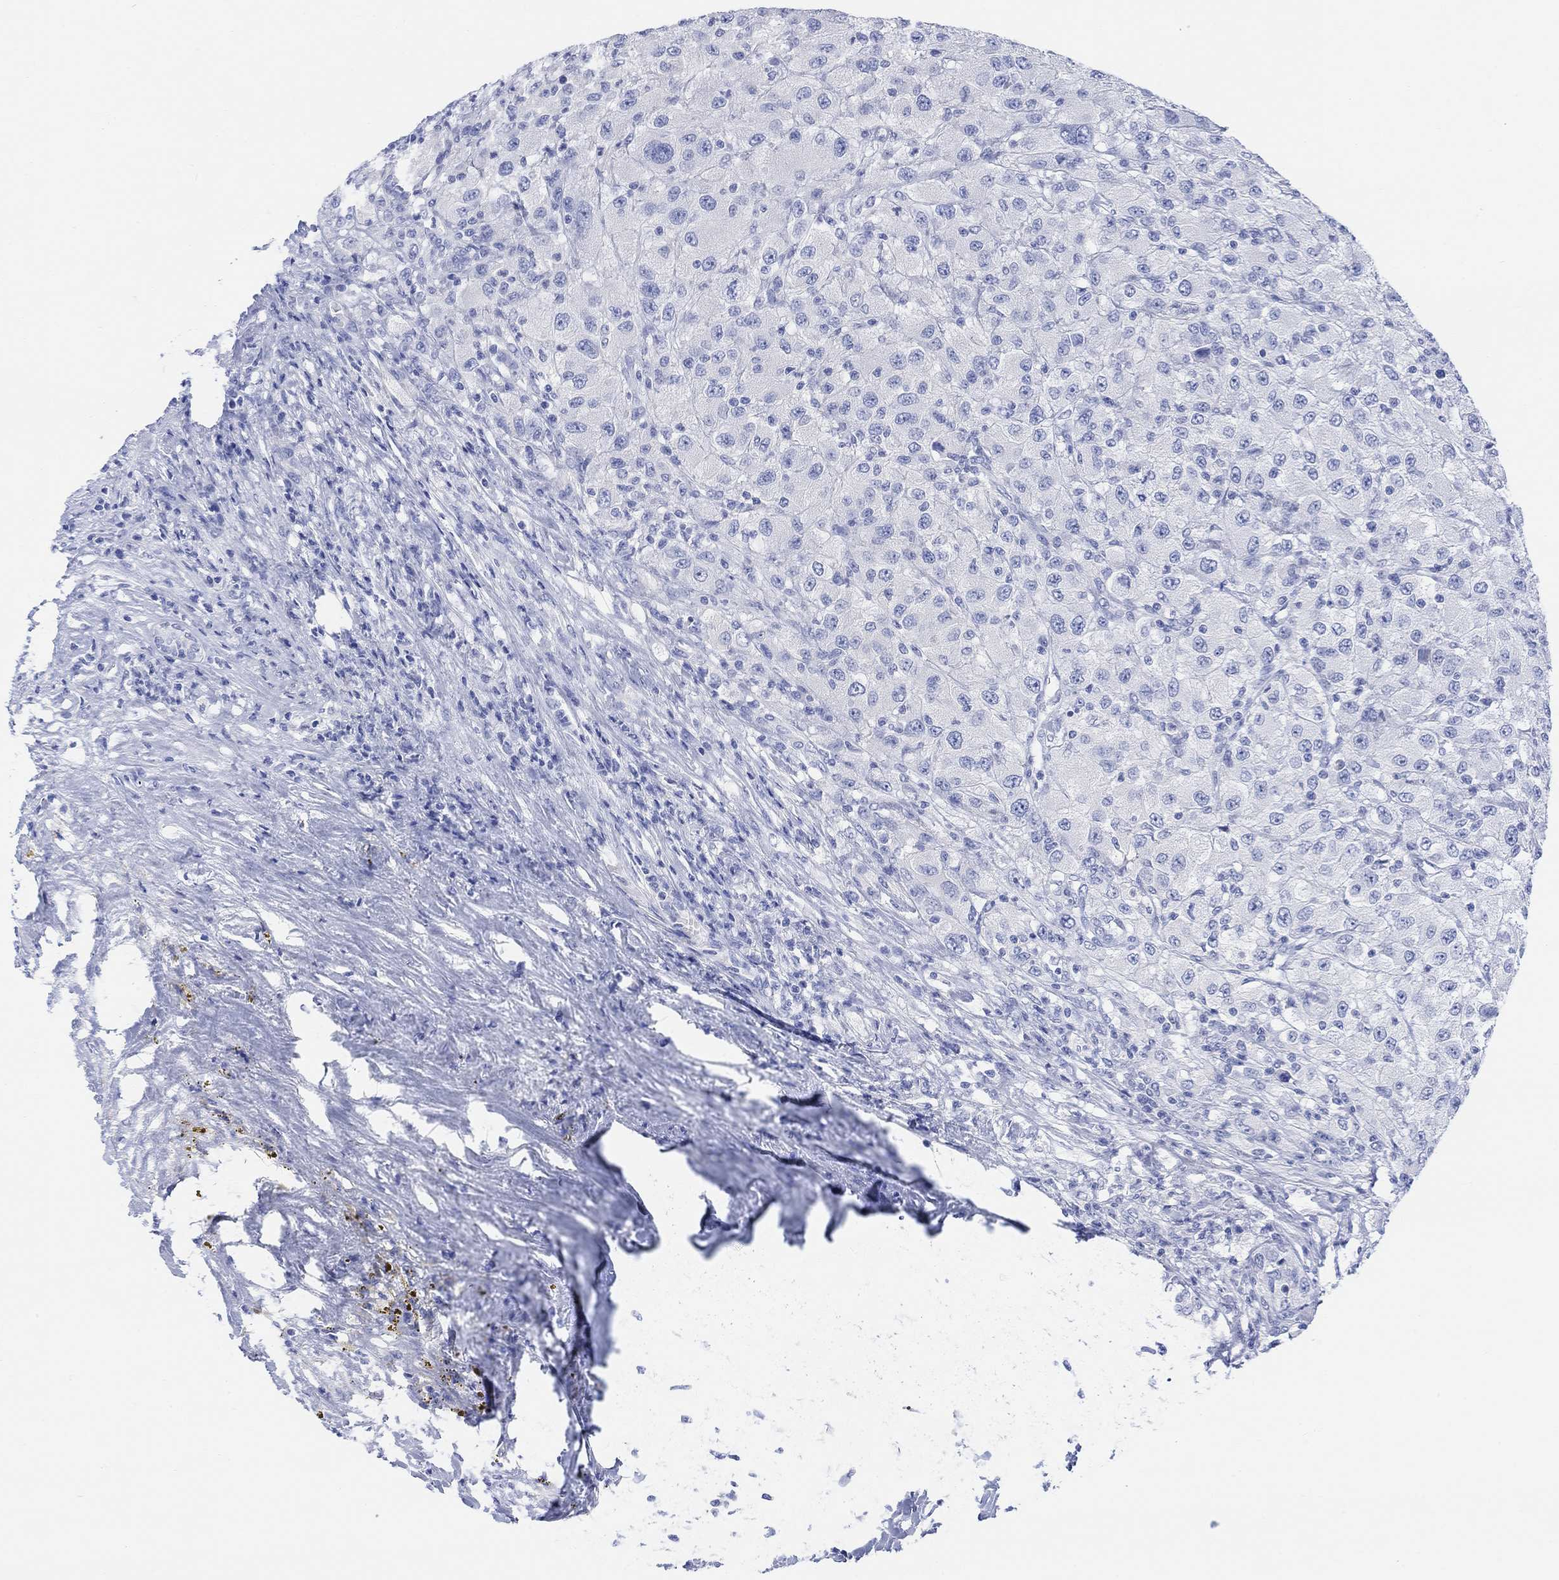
{"staining": {"intensity": "negative", "quantity": "none", "location": "none"}, "tissue": "renal cancer", "cell_type": "Tumor cells", "image_type": "cancer", "snomed": [{"axis": "morphology", "description": "Adenocarcinoma, NOS"}, {"axis": "topography", "description": "Kidney"}], "caption": "DAB (3,3'-diaminobenzidine) immunohistochemical staining of renal cancer (adenocarcinoma) demonstrates no significant staining in tumor cells. The staining is performed using DAB brown chromogen with nuclei counter-stained in using hematoxylin.", "gene": "GNG13", "patient": {"sex": "female", "age": 67}}